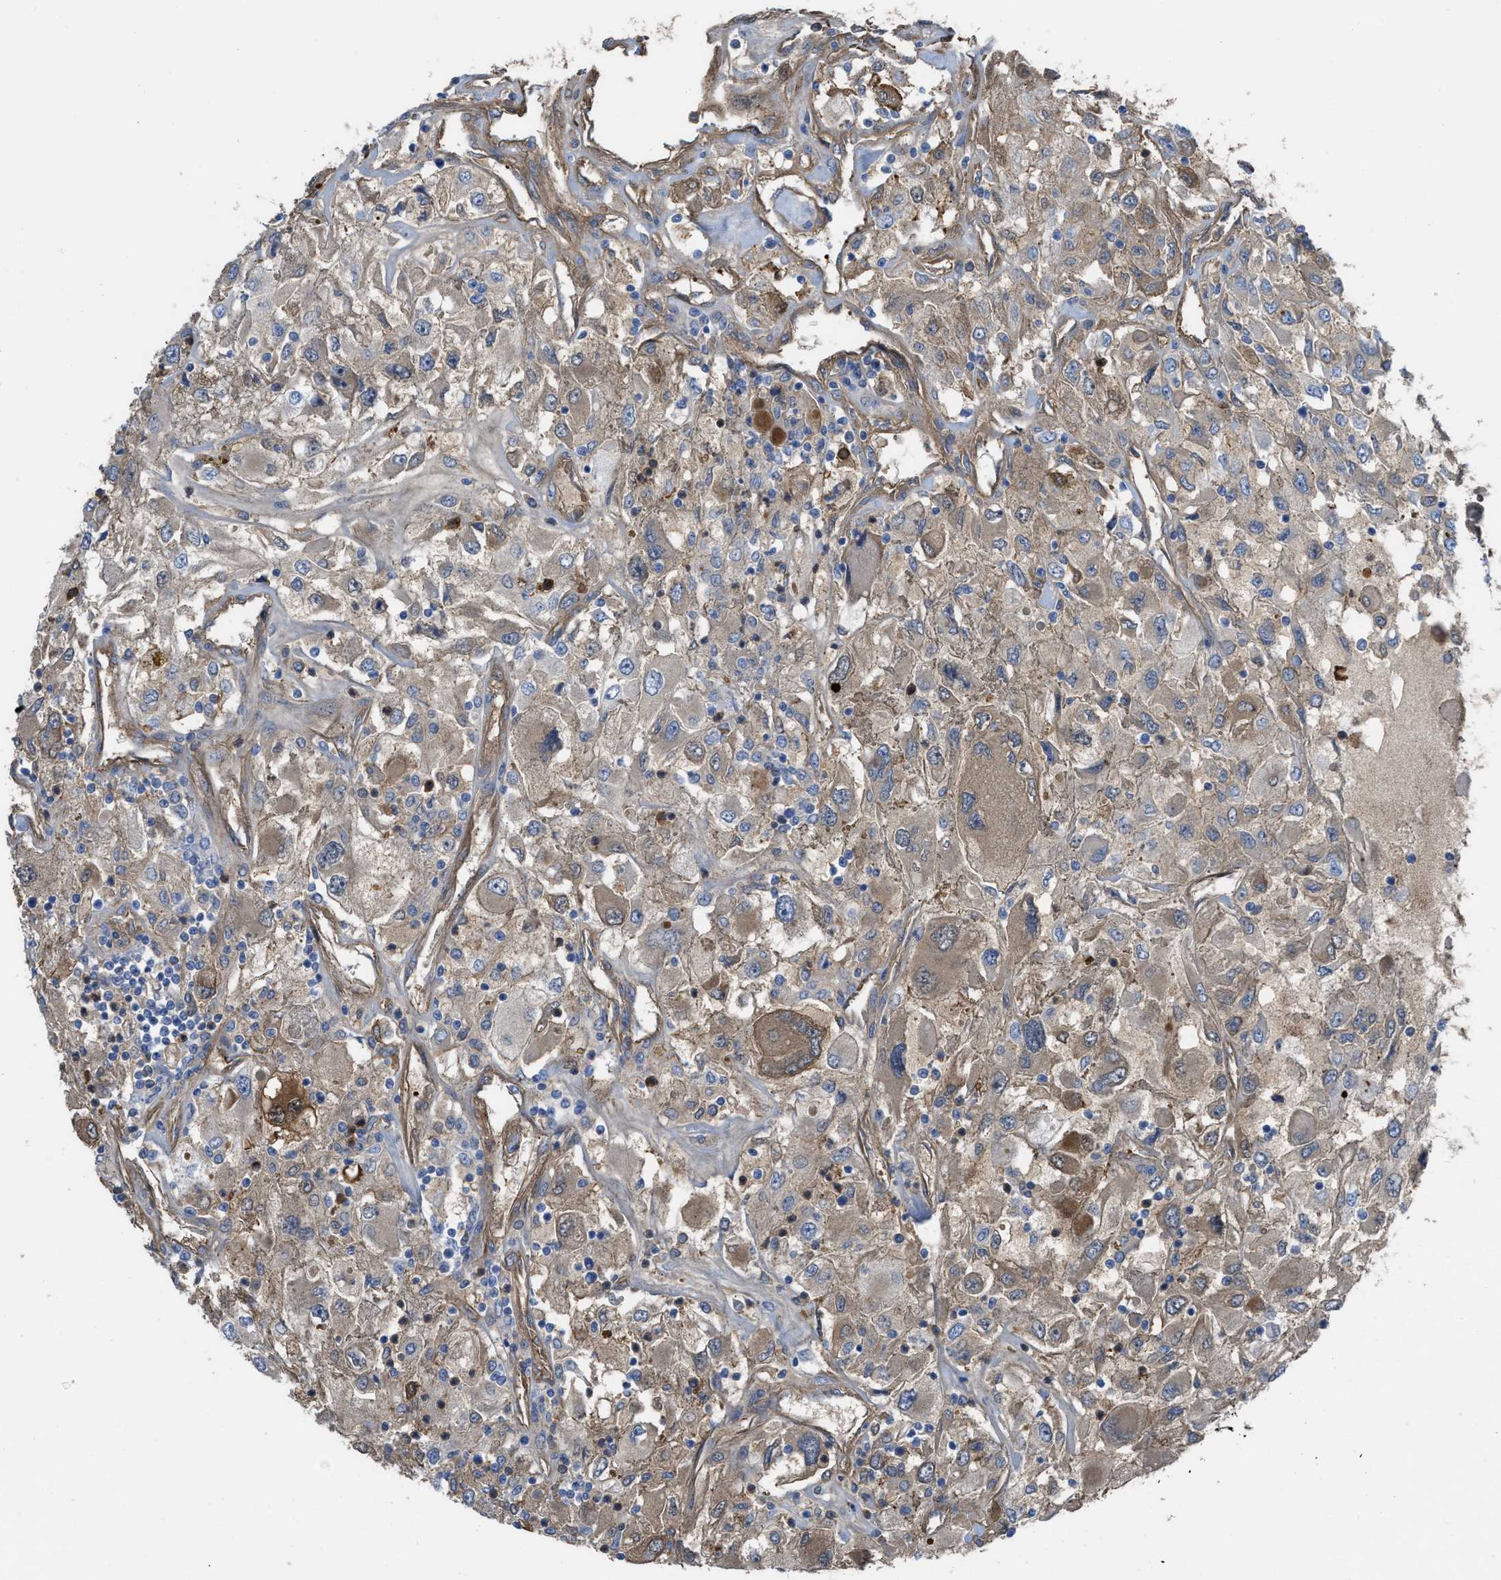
{"staining": {"intensity": "weak", "quantity": "25%-75%", "location": "cytoplasmic/membranous"}, "tissue": "renal cancer", "cell_type": "Tumor cells", "image_type": "cancer", "snomed": [{"axis": "morphology", "description": "Adenocarcinoma, NOS"}, {"axis": "topography", "description": "Kidney"}], "caption": "The histopathology image demonstrates staining of renal cancer, revealing weak cytoplasmic/membranous protein expression (brown color) within tumor cells.", "gene": "TRIOBP", "patient": {"sex": "female", "age": 52}}